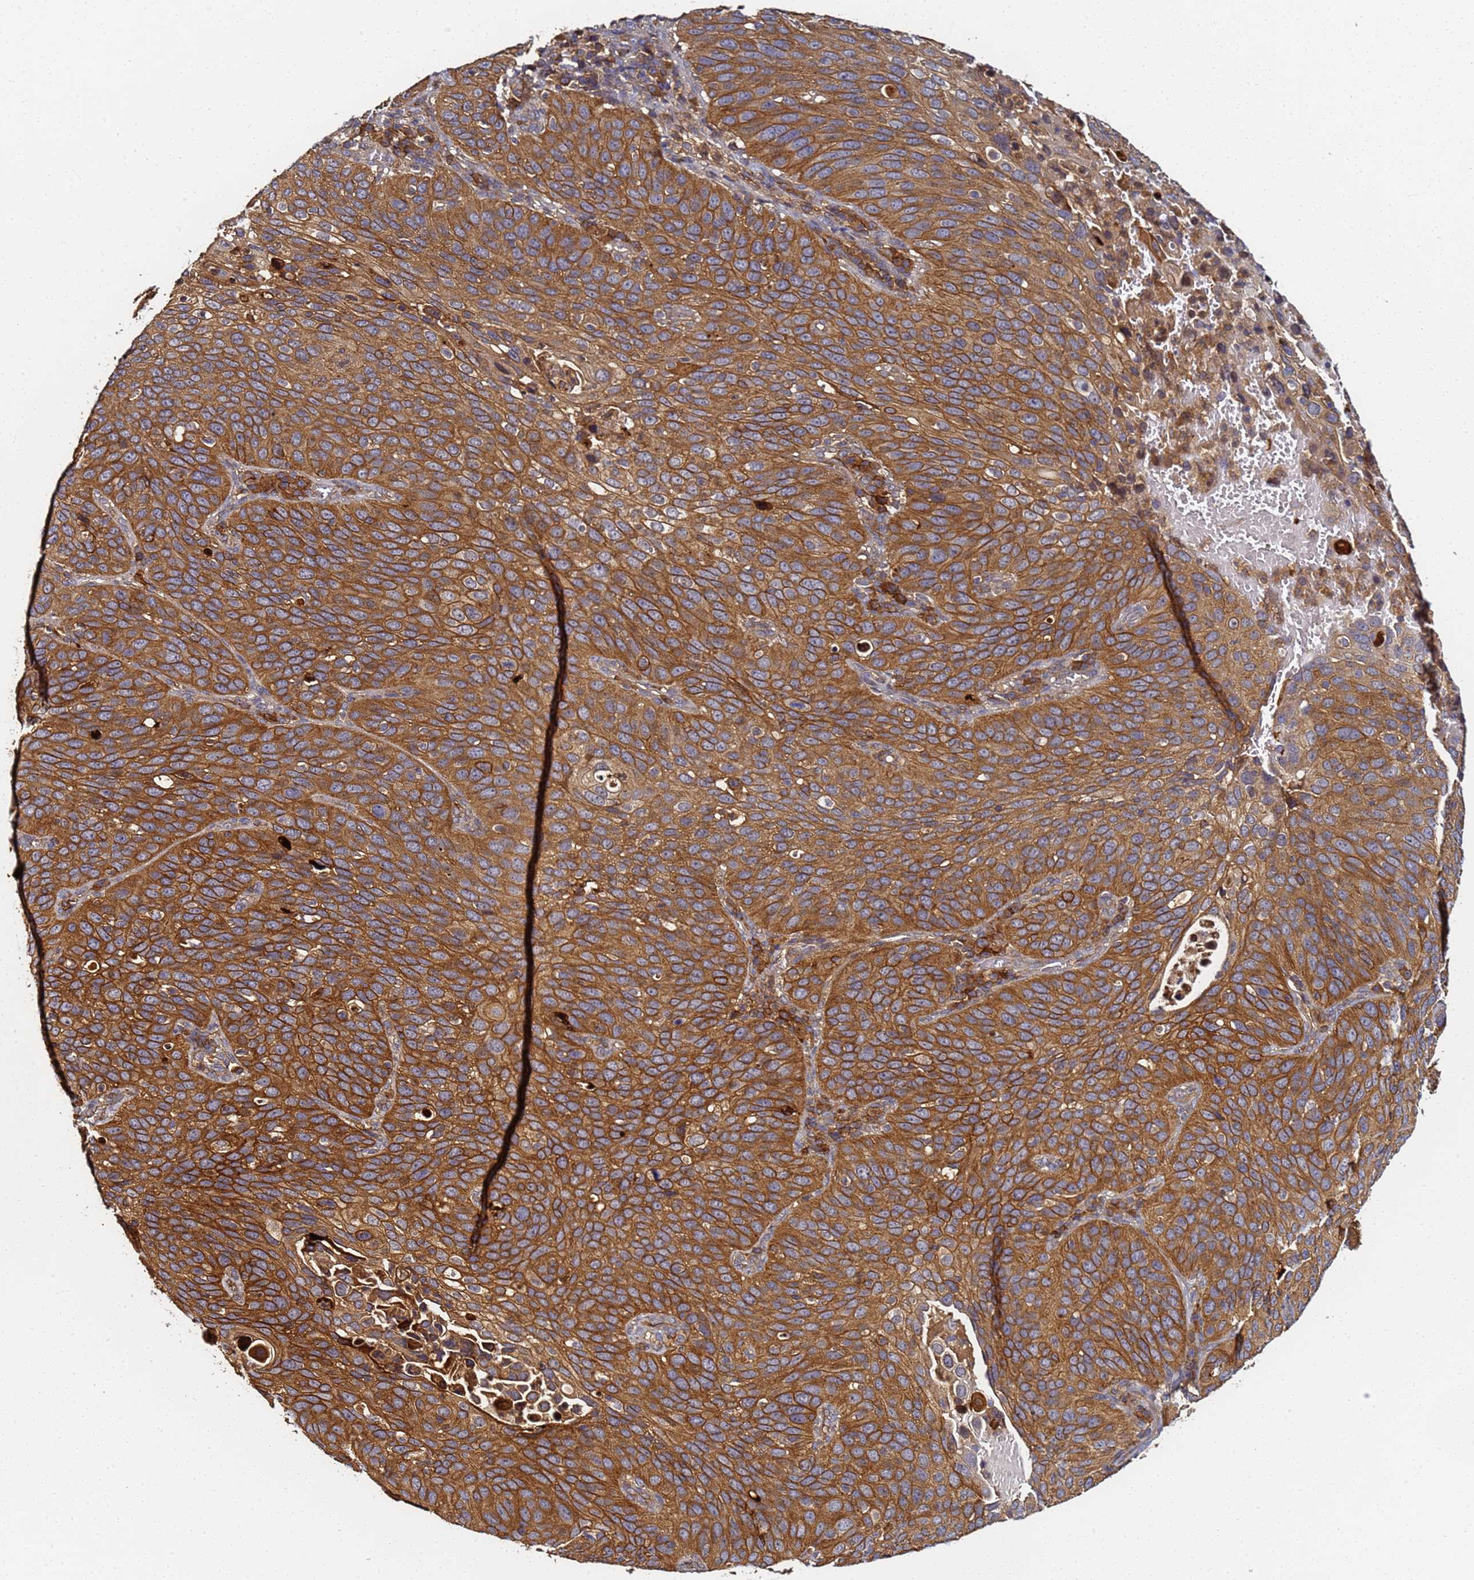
{"staining": {"intensity": "moderate", "quantity": ">75%", "location": "cytoplasmic/membranous"}, "tissue": "cervical cancer", "cell_type": "Tumor cells", "image_type": "cancer", "snomed": [{"axis": "morphology", "description": "Squamous cell carcinoma, NOS"}, {"axis": "topography", "description": "Cervix"}], "caption": "Moderate cytoplasmic/membranous positivity for a protein is present in approximately >75% of tumor cells of cervical cancer (squamous cell carcinoma) using immunohistochemistry (IHC).", "gene": "LRRC69", "patient": {"sex": "female", "age": 36}}